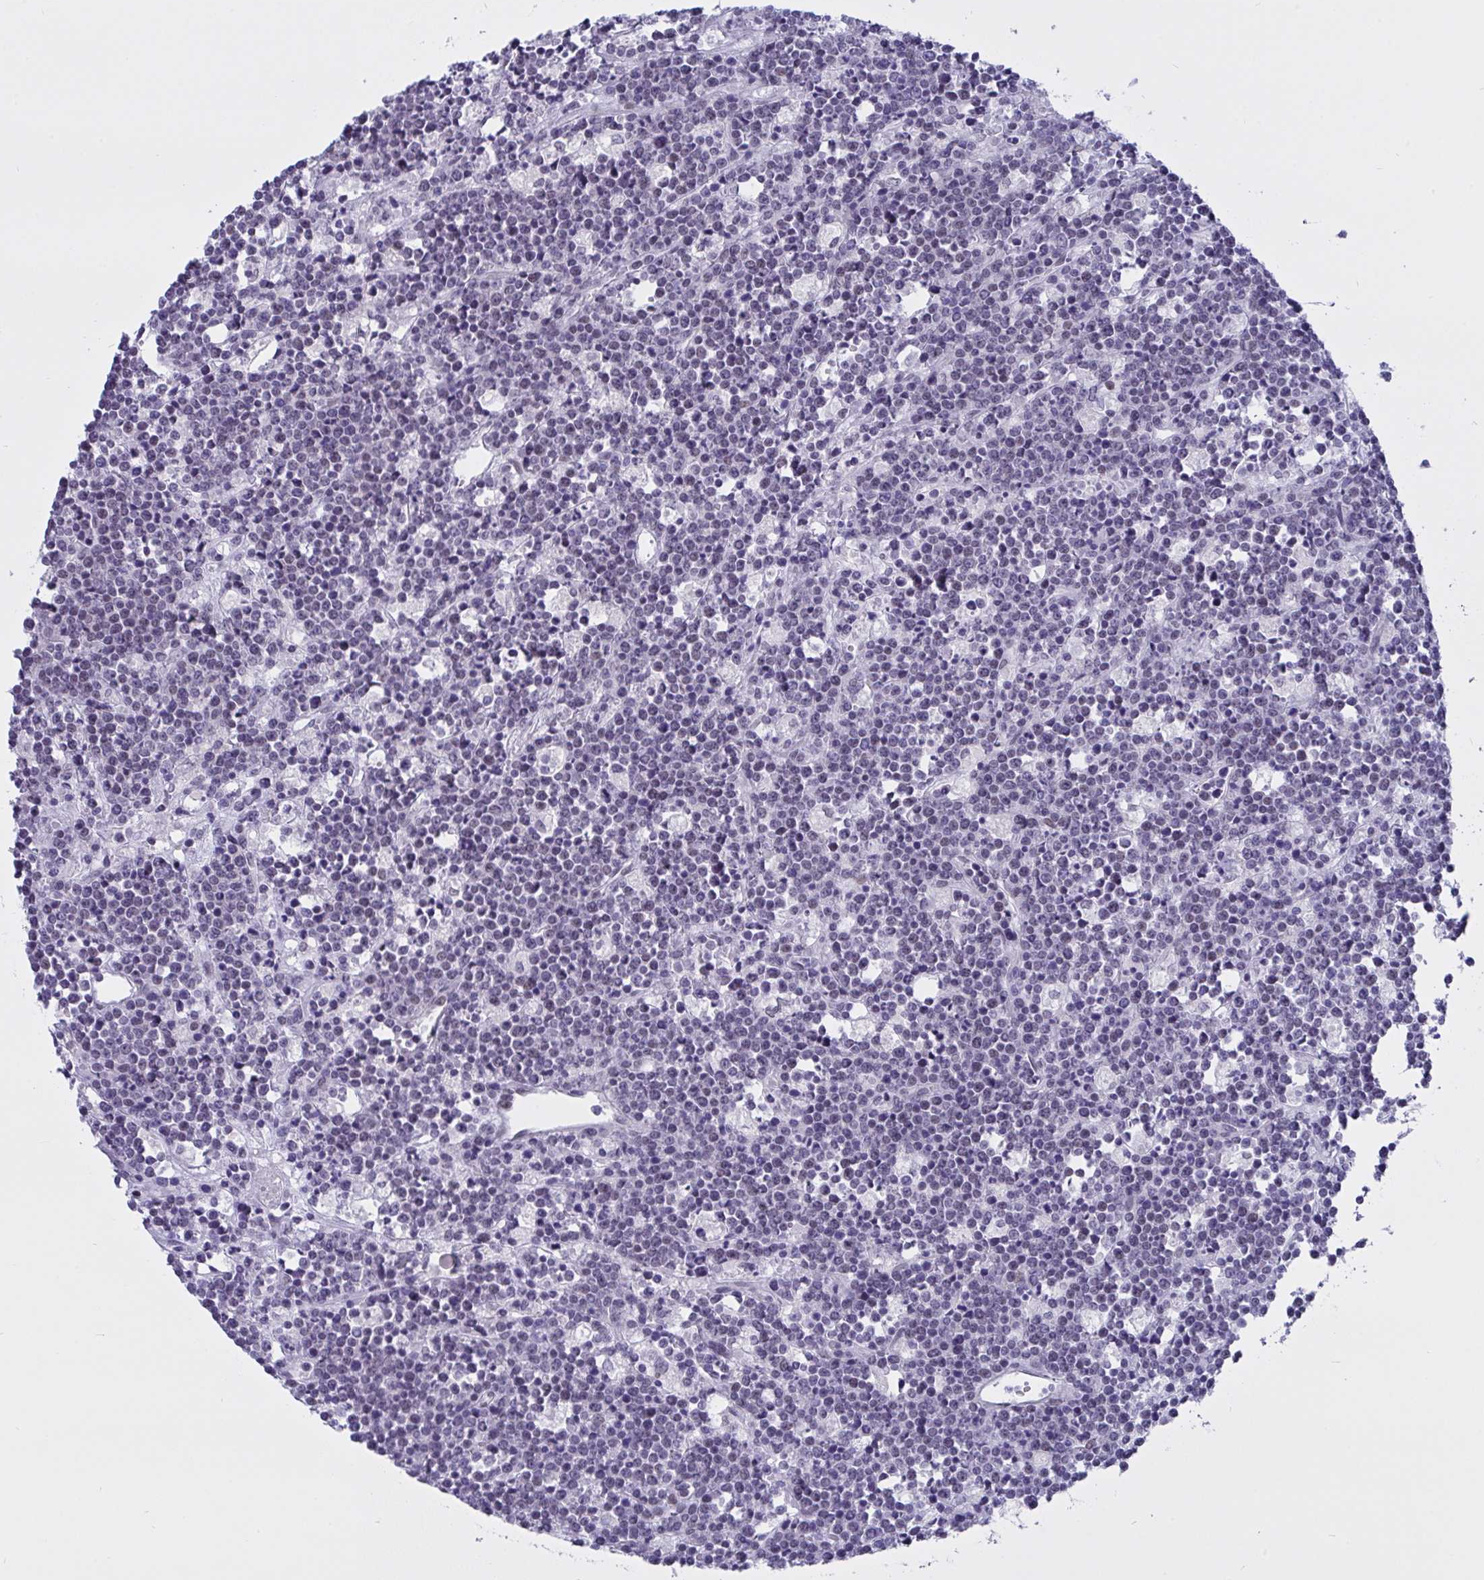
{"staining": {"intensity": "negative", "quantity": "none", "location": "none"}, "tissue": "lymphoma", "cell_type": "Tumor cells", "image_type": "cancer", "snomed": [{"axis": "morphology", "description": "Malignant lymphoma, non-Hodgkin's type, High grade"}, {"axis": "topography", "description": "Ovary"}], "caption": "The micrograph demonstrates no staining of tumor cells in malignant lymphoma, non-Hodgkin's type (high-grade).", "gene": "FBXL22", "patient": {"sex": "female", "age": 56}}